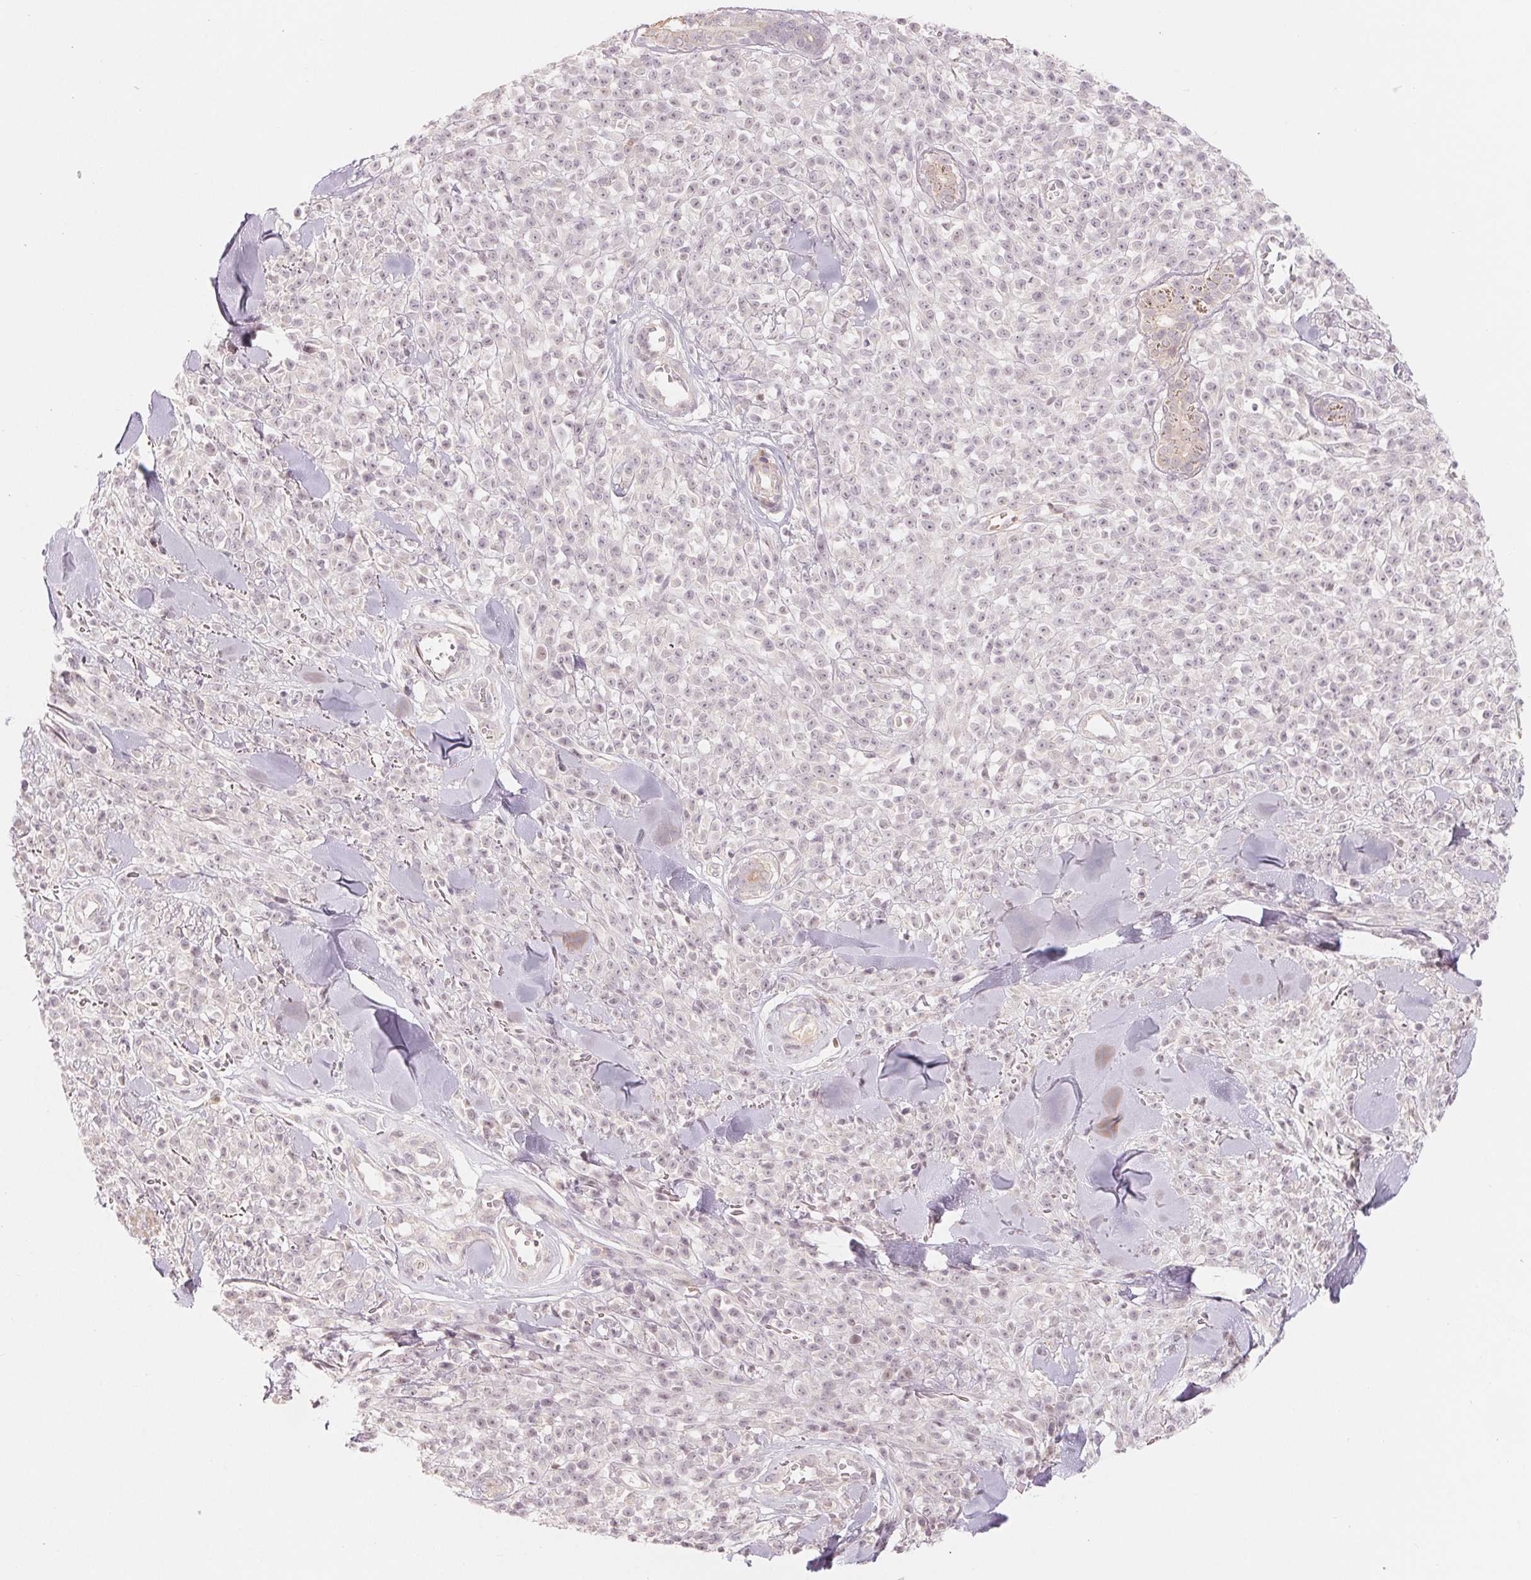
{"staining": {"intensity": "negative", "quantity": "none", "location": "none"}, "tissue": "melanoma", "cell_type": "Tumor cells", "image_type": "cancer", "snomed": [{"axis": "morphology", "description": "Malignant melanoma, NOS"}, {"axis": "topography", "description": "Skin"}, {"axis": "topography", "description": "Skin of trunk"}], "caption": "The IHC image has no significant positivity in tumor cells of melanoma tissue. (Stains: DAB (3,3'-diaminobenzidine) immunohistochemistry with hematoxylin counter stain, Microscopy: brightfield microscopy at high magnification).", "gene": "DENND2C", "patient": {"sex": "male", "age": 74}}